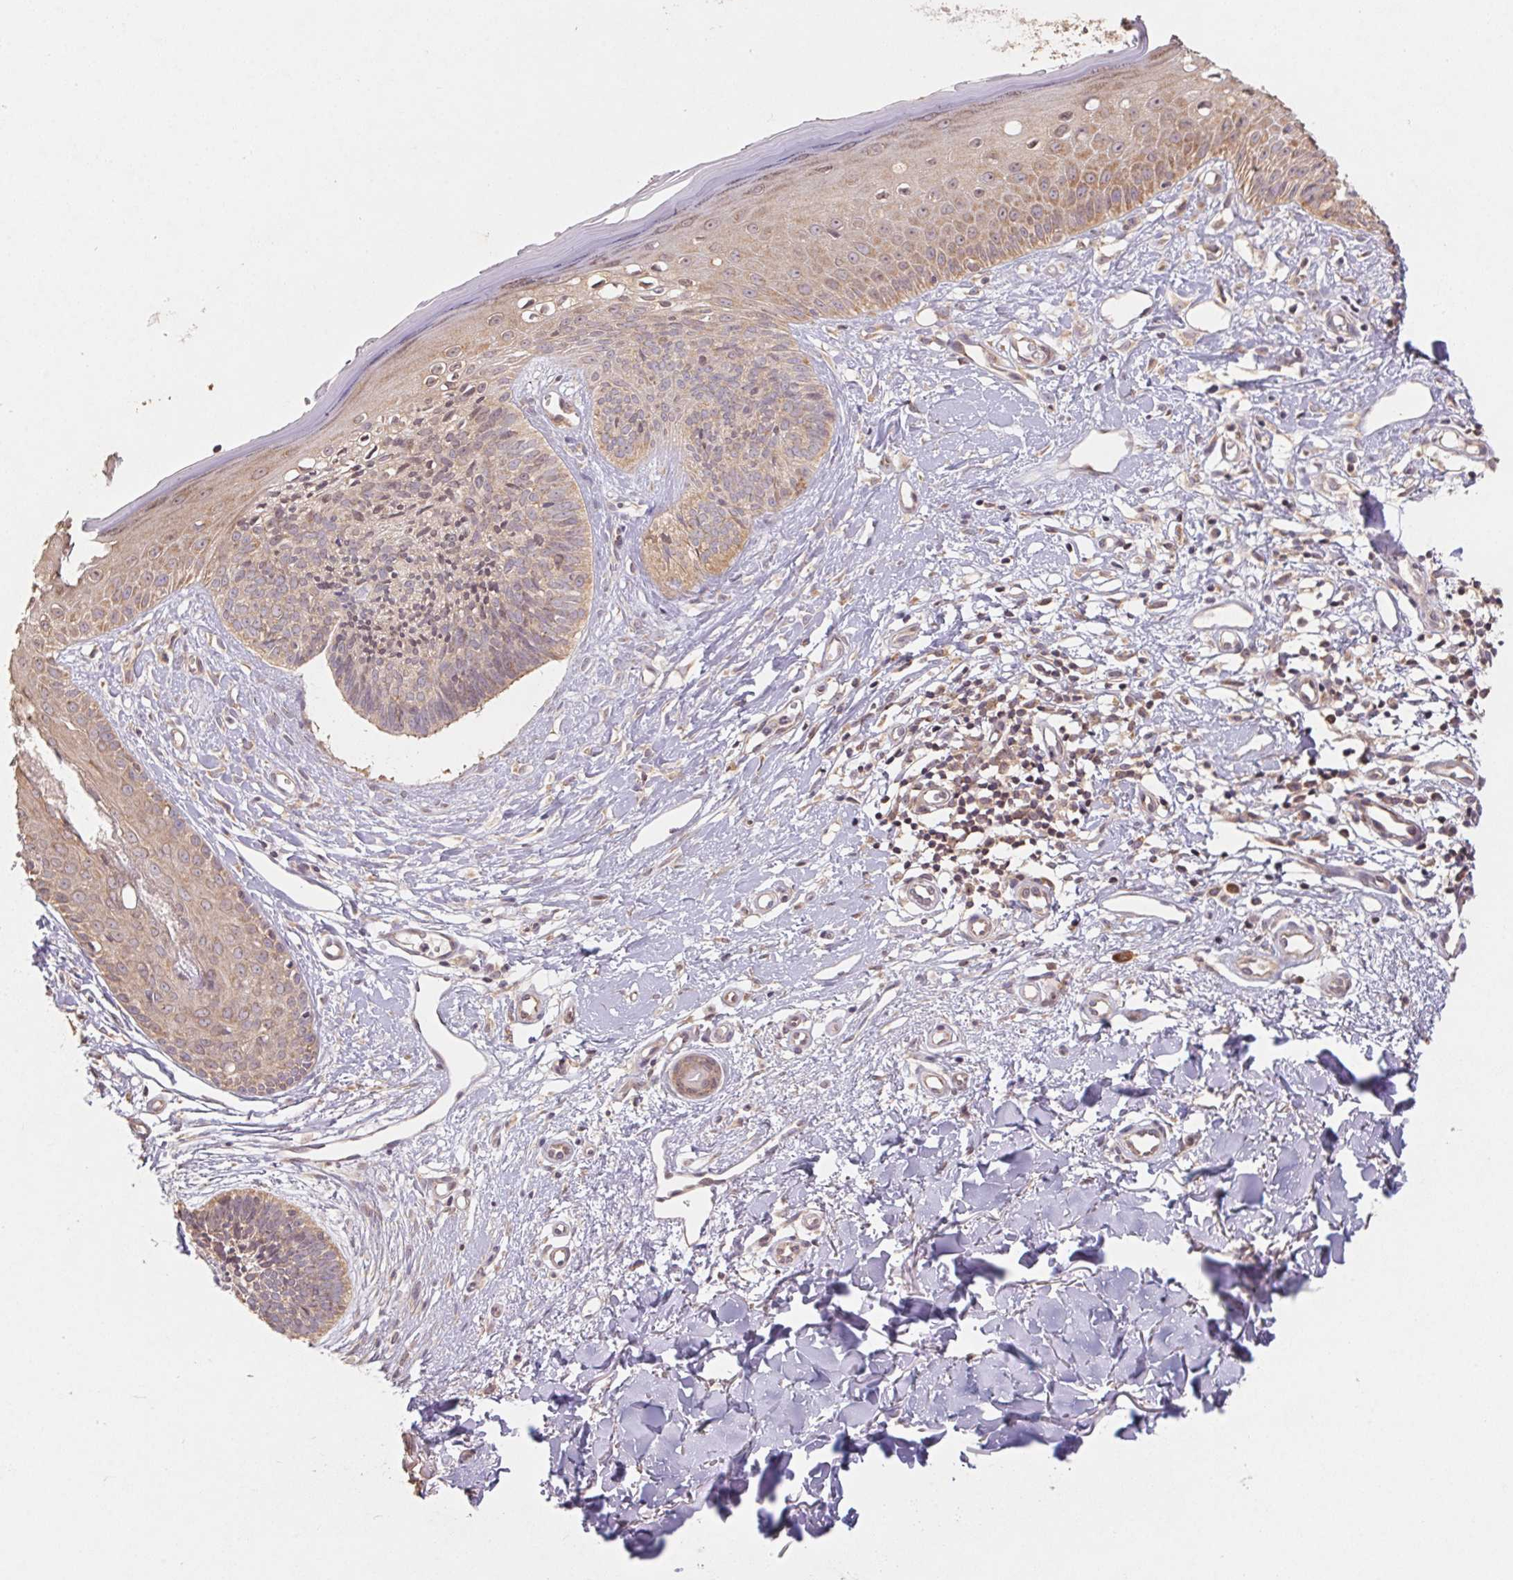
{"staining": {"intensity": "weak", "quantity": "<25%", "location": "cytoplasmic/membranous"}, "tissue": "skin cancer", "cell_type": "Tumor cells", "image_type": "cancer", "snomed": [{"axis": "morphology", "description": "Basal cell carcinoma"}, {"axis": "topography", "description": "Skin"}], "caption": "The photomicrograph reveals no significant positivity in tumor cells of skin basal cell carcinoma.", "gene": "RPL27A", "patient": {"sex": "male", "age": 51}}